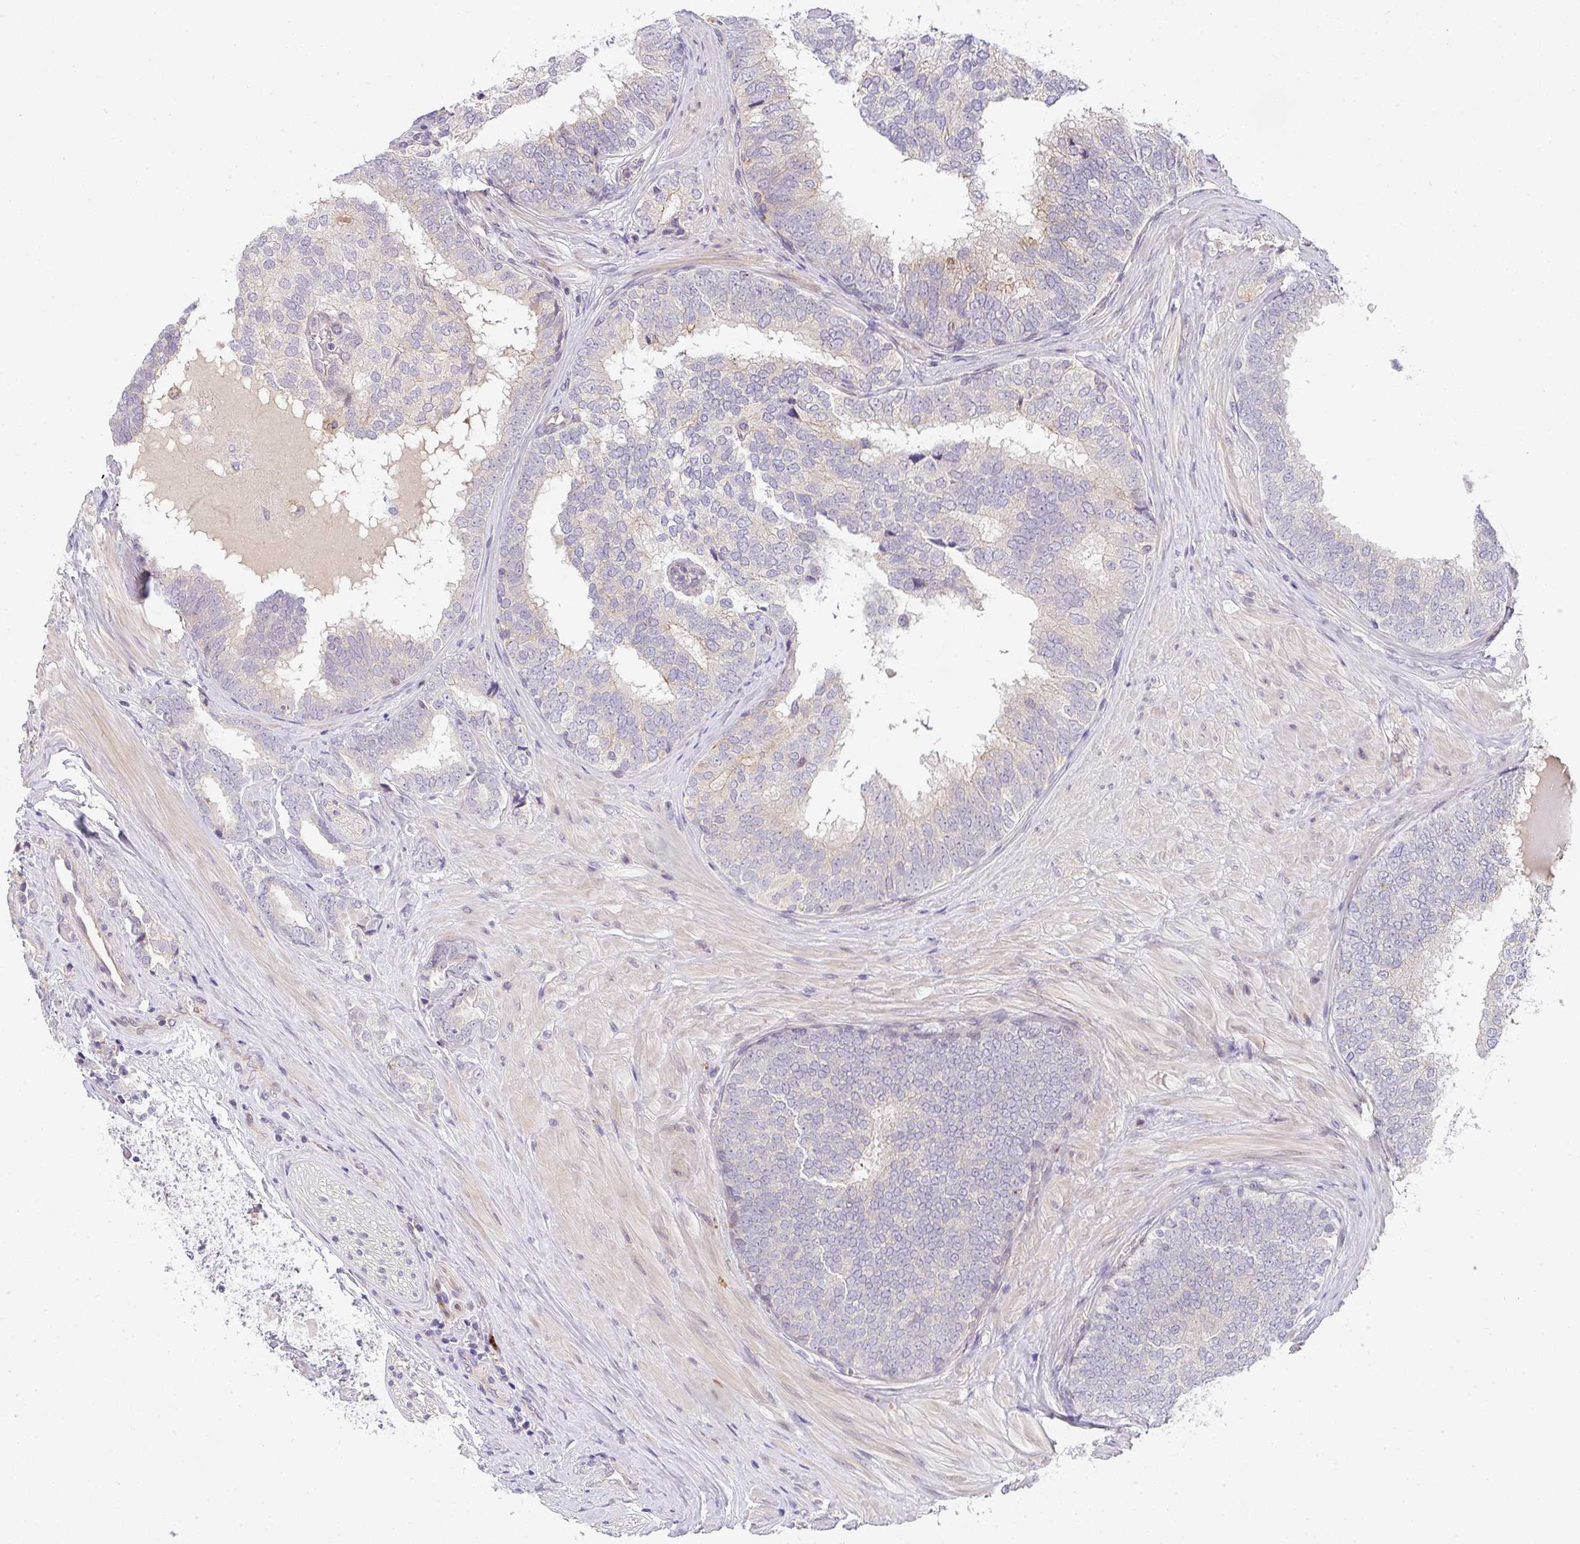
{"staining": {"intensity": "negative", "quantity": "none", "location": "none"}, "tissue": "prostate cancer", "cell_type": "Tumor cells", "image_type": "cancer", "snomed": [{"axis": "morphology", "description": "Adenocarcinoma, High grade"}, {"axis": "topography", "description": "Prostate"}], "caption": "Immunohistochemistry (IHC) photomicrograph of neoplastic tissue: human prostate cancer stained with DAB (3,3'-diaminobenzidine) exhibits no significant protein staining in tumor cells.", "gene": "TNFRSF10A", "patient": {"sex": "male", "age": 72}}